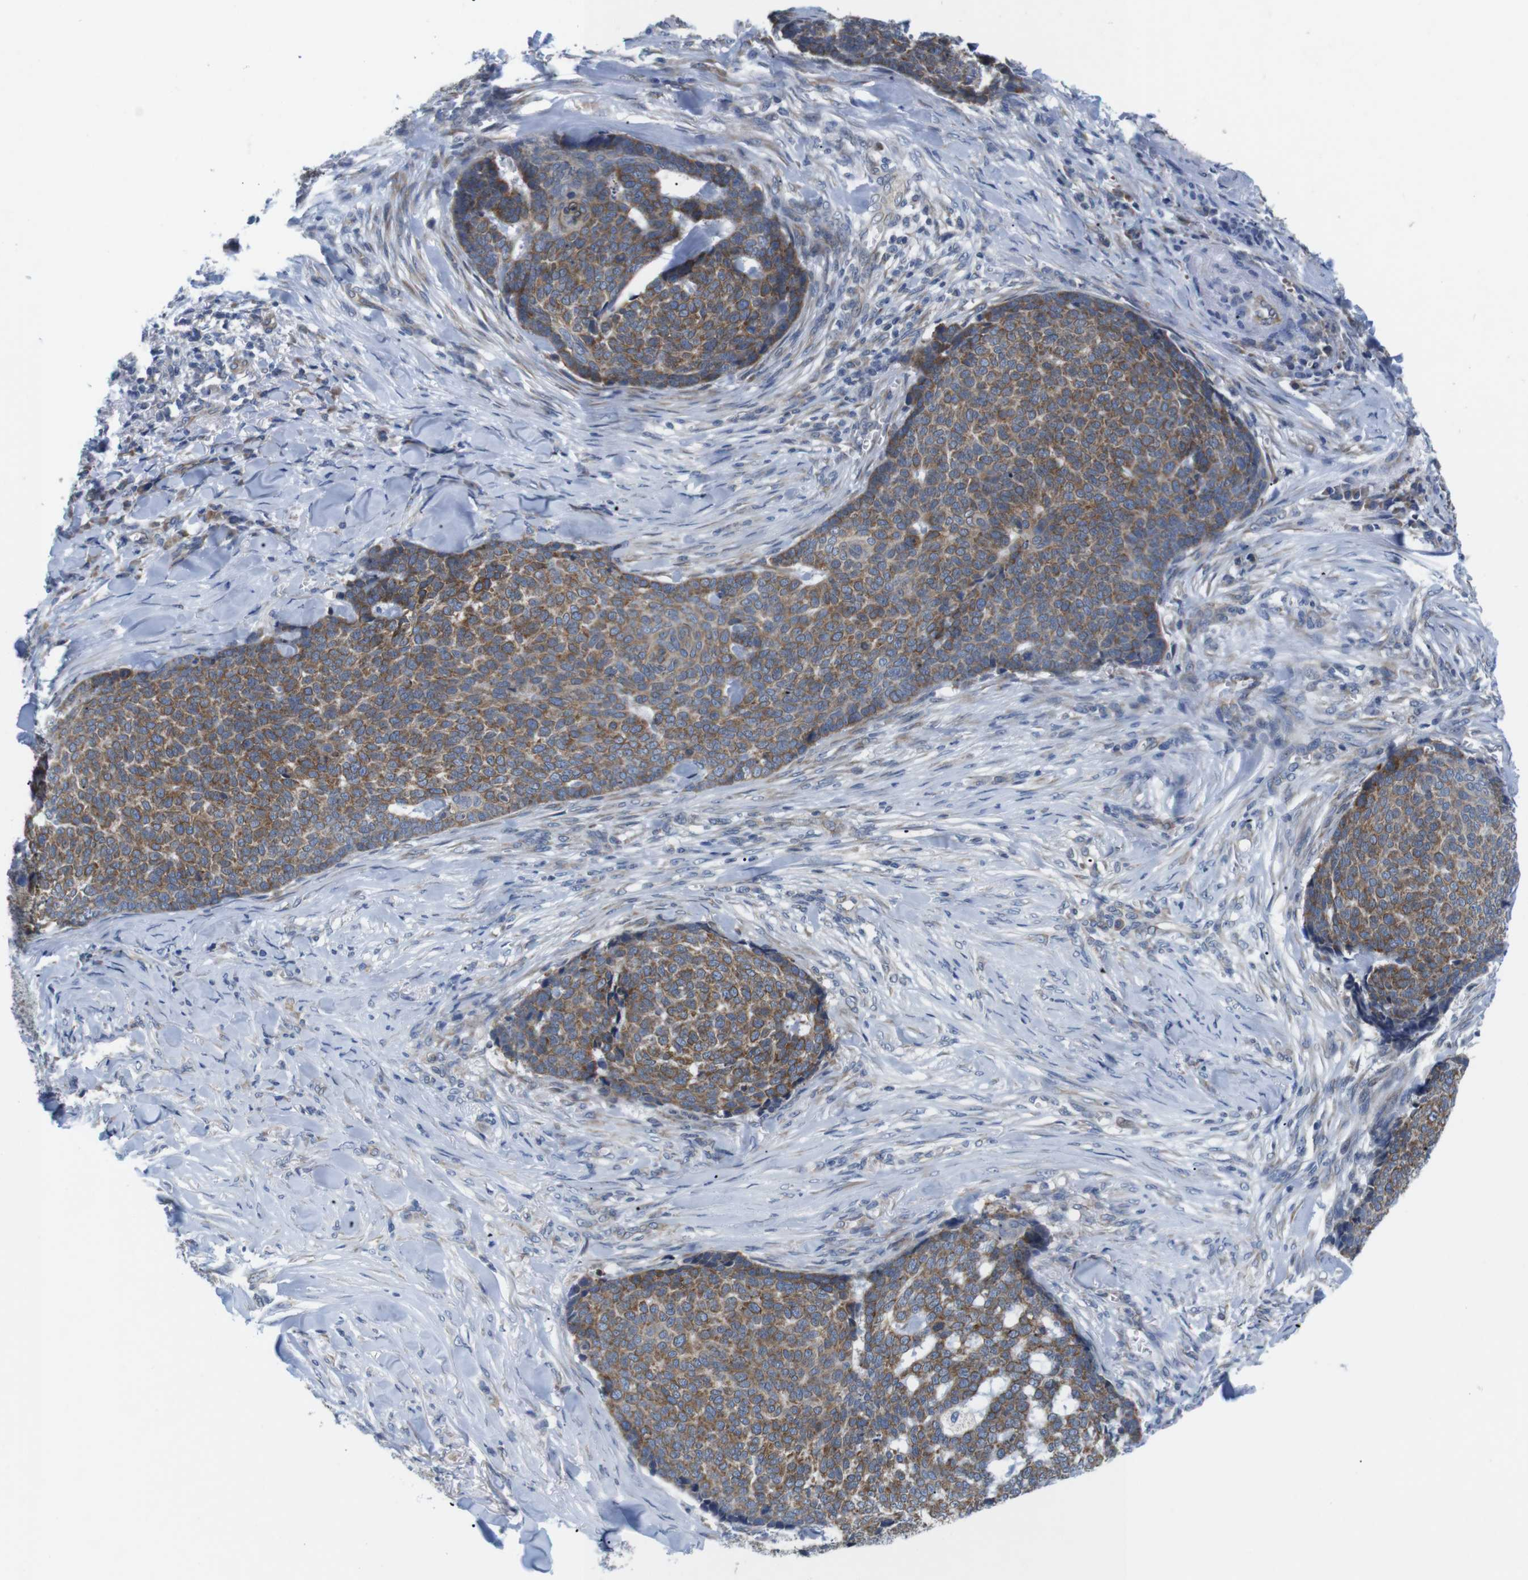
{"staining": {"intensity": "moderate", "quantity": ">75%", "location": "cytoplasmic/membranous"}, "tissue": "skin cancer", "cell_type": "Tumor cells", "image_type": "cancer", "snomed": [{"axis": "morphology", "description": "Basal cell carcinoma"}, {"axis": "topography", "description": "Skin"}], "caption": "Protein staining of skin cancer tissue displays moderate cytoplasmic/membranous staining in about >75% of tumor cells. (Brightfield microscopy of DAB IHC at high magnification).", "gene": "HACD3", "patient": {"sex": "male", "age": 84}}